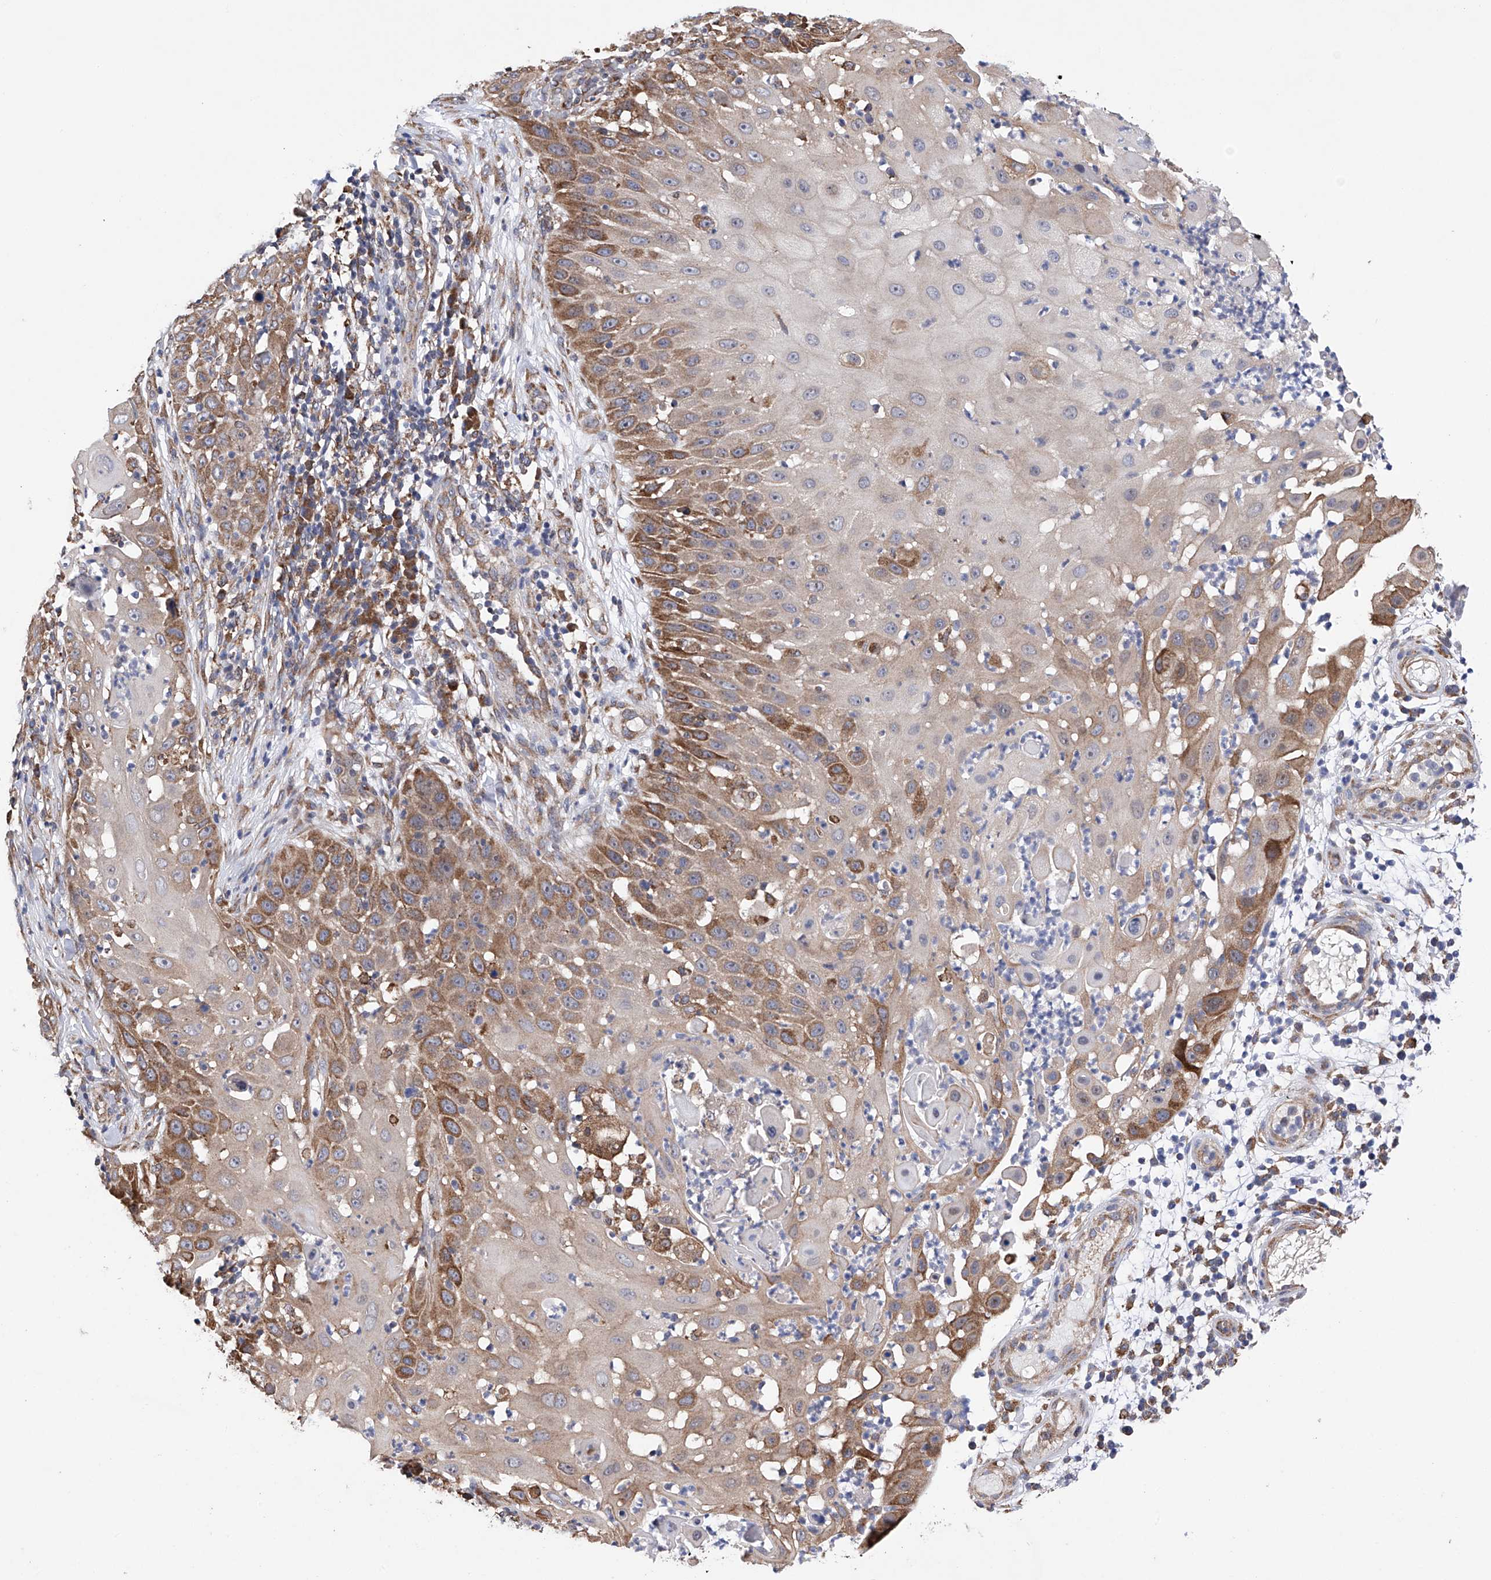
{"staining": {"intensity": "moderate", "quantity": "25%-75%", "location": "cytoplasmic/membranous"}, "tissue": "skin cancer", "cell_type": "Tumor cells", "image_type": "cancer", "snomed": [{"axis": "morphology", "description": "Squamous cell carcinoma, NOS"}, {"axis": "topography", "description": "Skin"}], "caption": "Human skin cancer (squamous cell carcinoma) stained with a brown dye exhibits moderate cytoplasmic/membranous positive staining in approximately 25%-75% of tumor cells.", "gene": "DNAH8", "patient": {"sex": "female", "age": 44}}